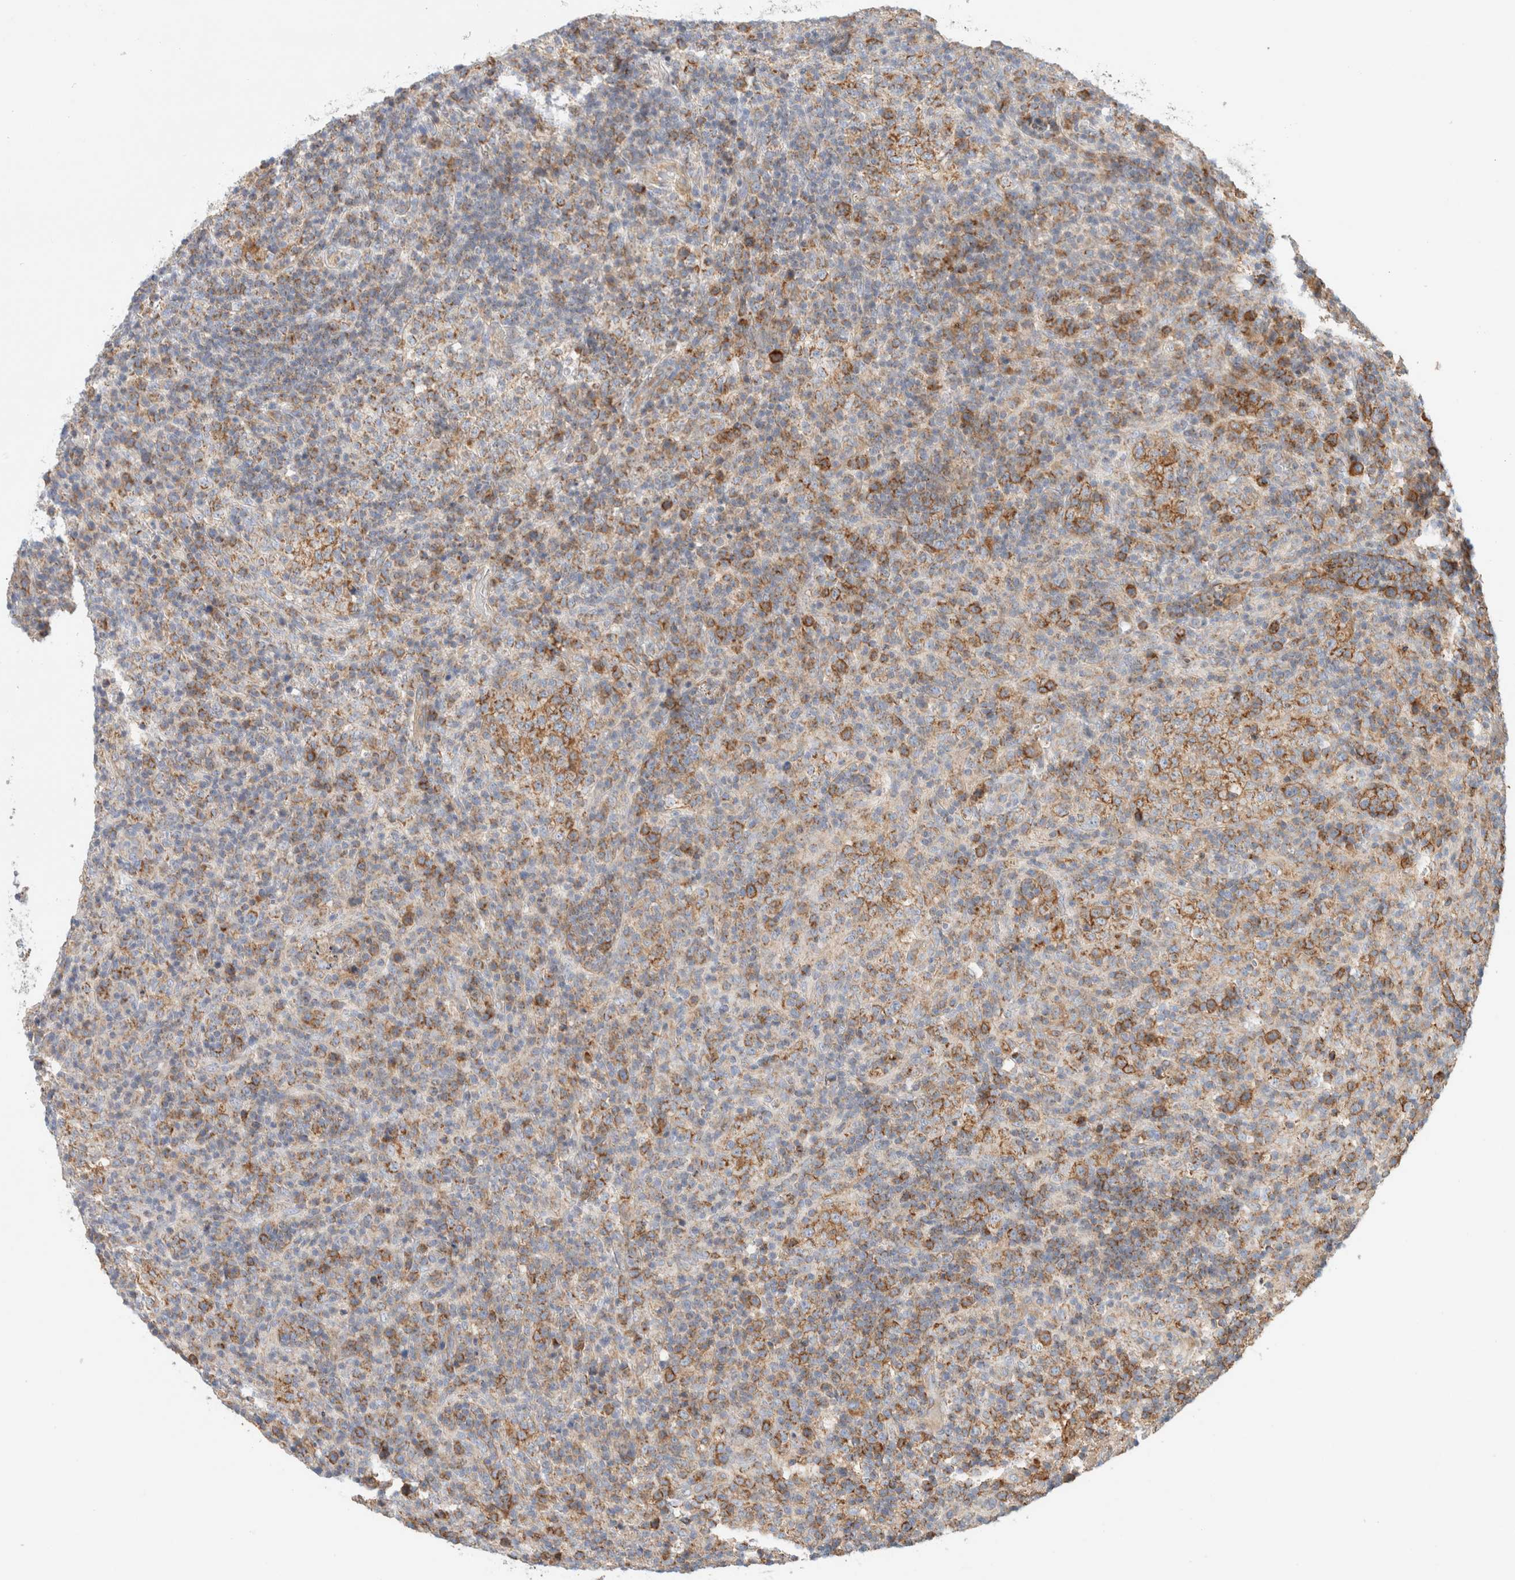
{"staining": {"intensity": "moderate", "quantity": "25%-75%", "location": "cytoplasmic/membranous"}, "tissue": "lymphoma", "cell_type": "Tumor cells", "image_type": "cancer", "snomed": [{"axis": "morphology", "description": "Malignant lymphoma, non-Hodgkin's type, High grade"}, {"axis": "topography", "description": "Lymph node"}], "caption": "High-grade malignant lymphoma, non-Hodgkin's type stained for a protein shows moderate cytoplasmic/membranous positivity in tumor cells. (Brightfield microscopy of DAB IHC at high magnification).", "gene": "MRM3", "patient": {"sex": "female", "age": 76}}